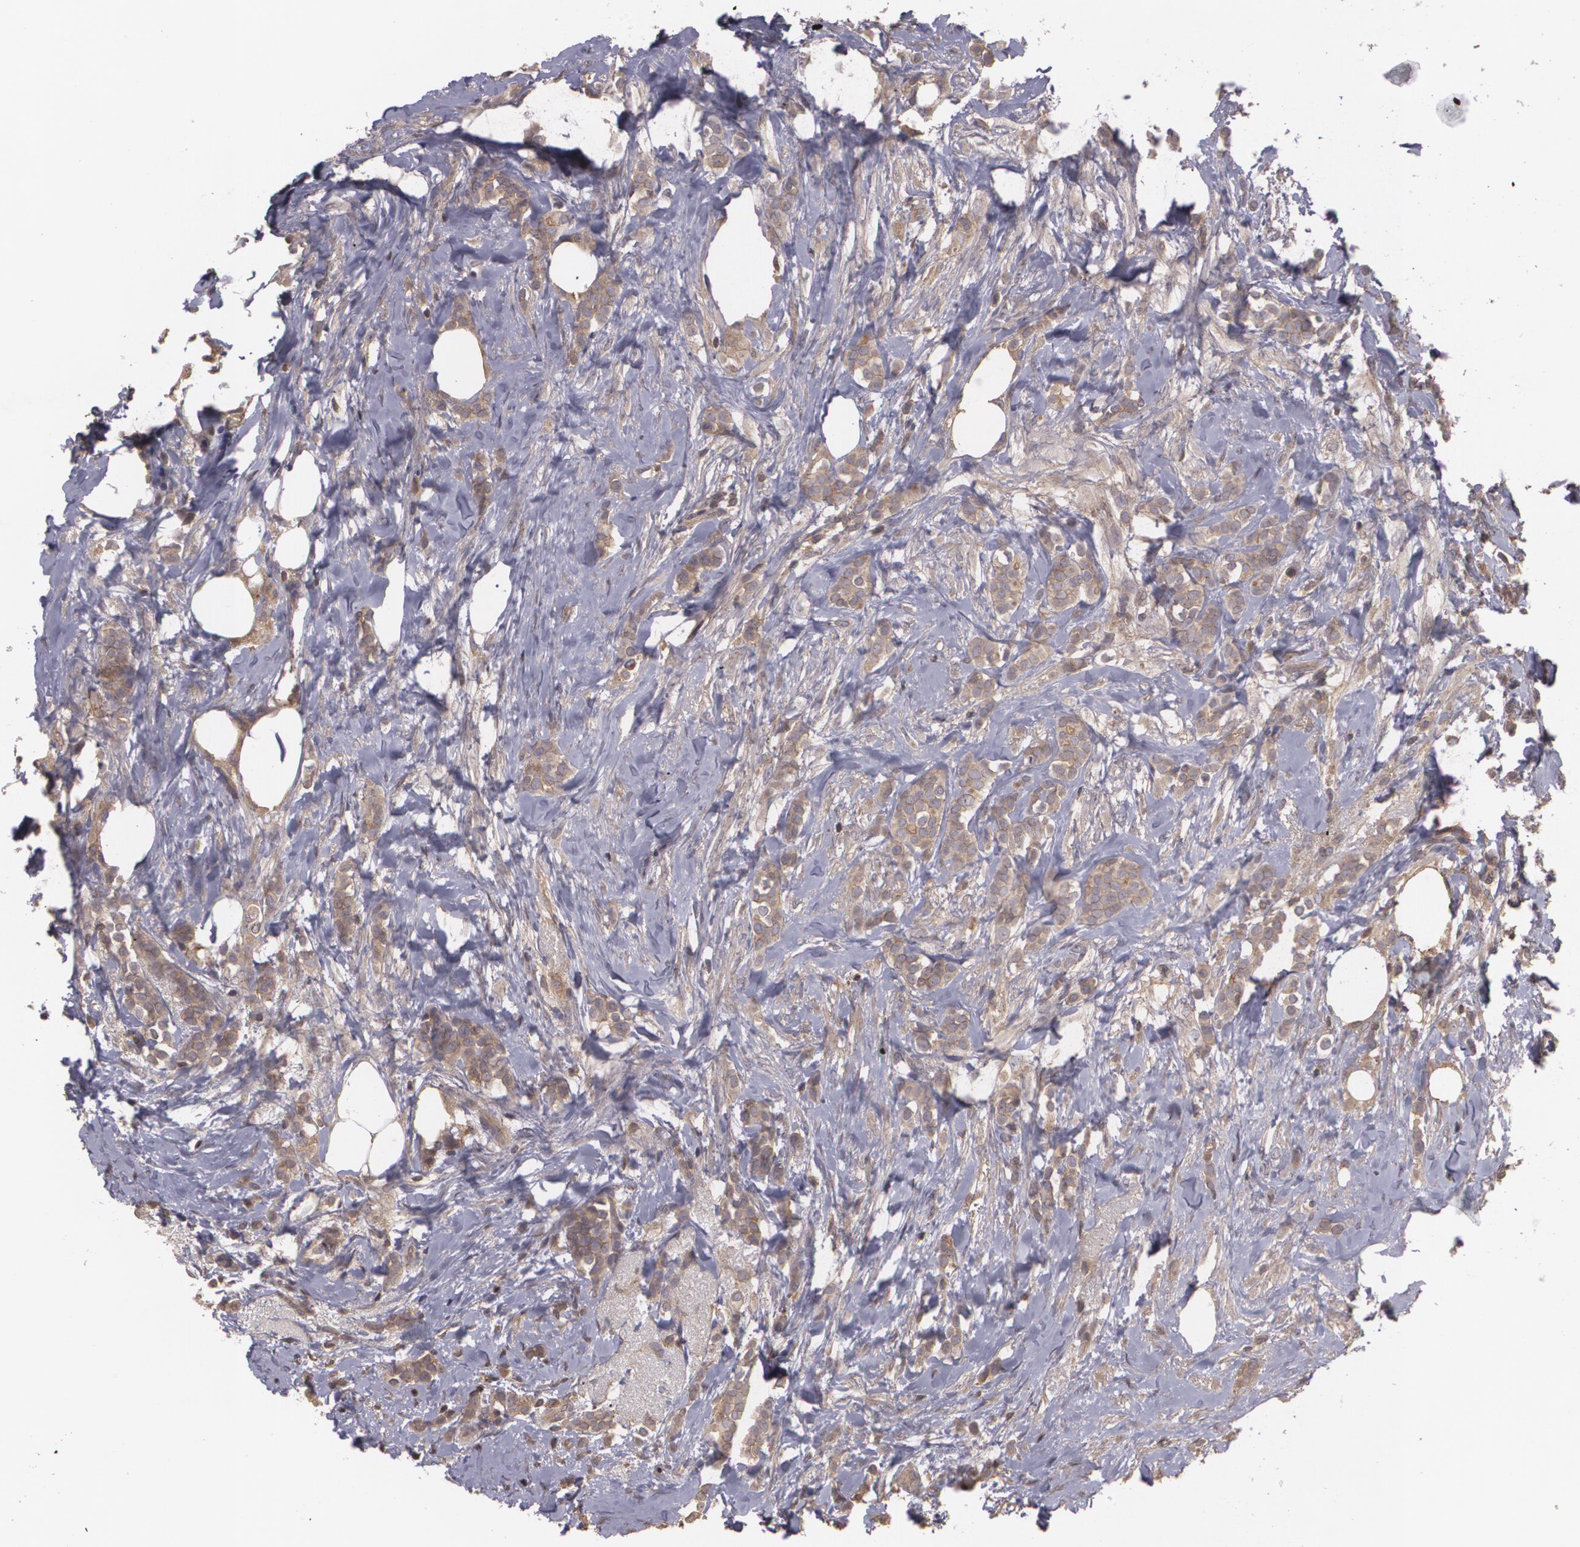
{"staining": {"intensity": "weak", "quantity": ">75%", "location": "cytoplasmic/membranous"}, "tissue": "breast cancer", "cell_type": "Tumor cells", "image_type": "cancer", "snomed": [{"axis": "morphology", "description": "Lobular carcinoma"}, {"axis": "topography", "description": "Breast"}], "caption": "The histopathology image displays immunohistochemical staining of lobular carcinoma (breast). There is weak cytoplasmic/membranous expression is seen in approximately >75% of tumor cells. The staining was performed using DAB to visualize the protein expression in brown, while the nuclei were stained in blue with hematoxylin (Magnification: 20x).", "gene": "HRAS", "patient": {"sex": "female", "age": 56}}